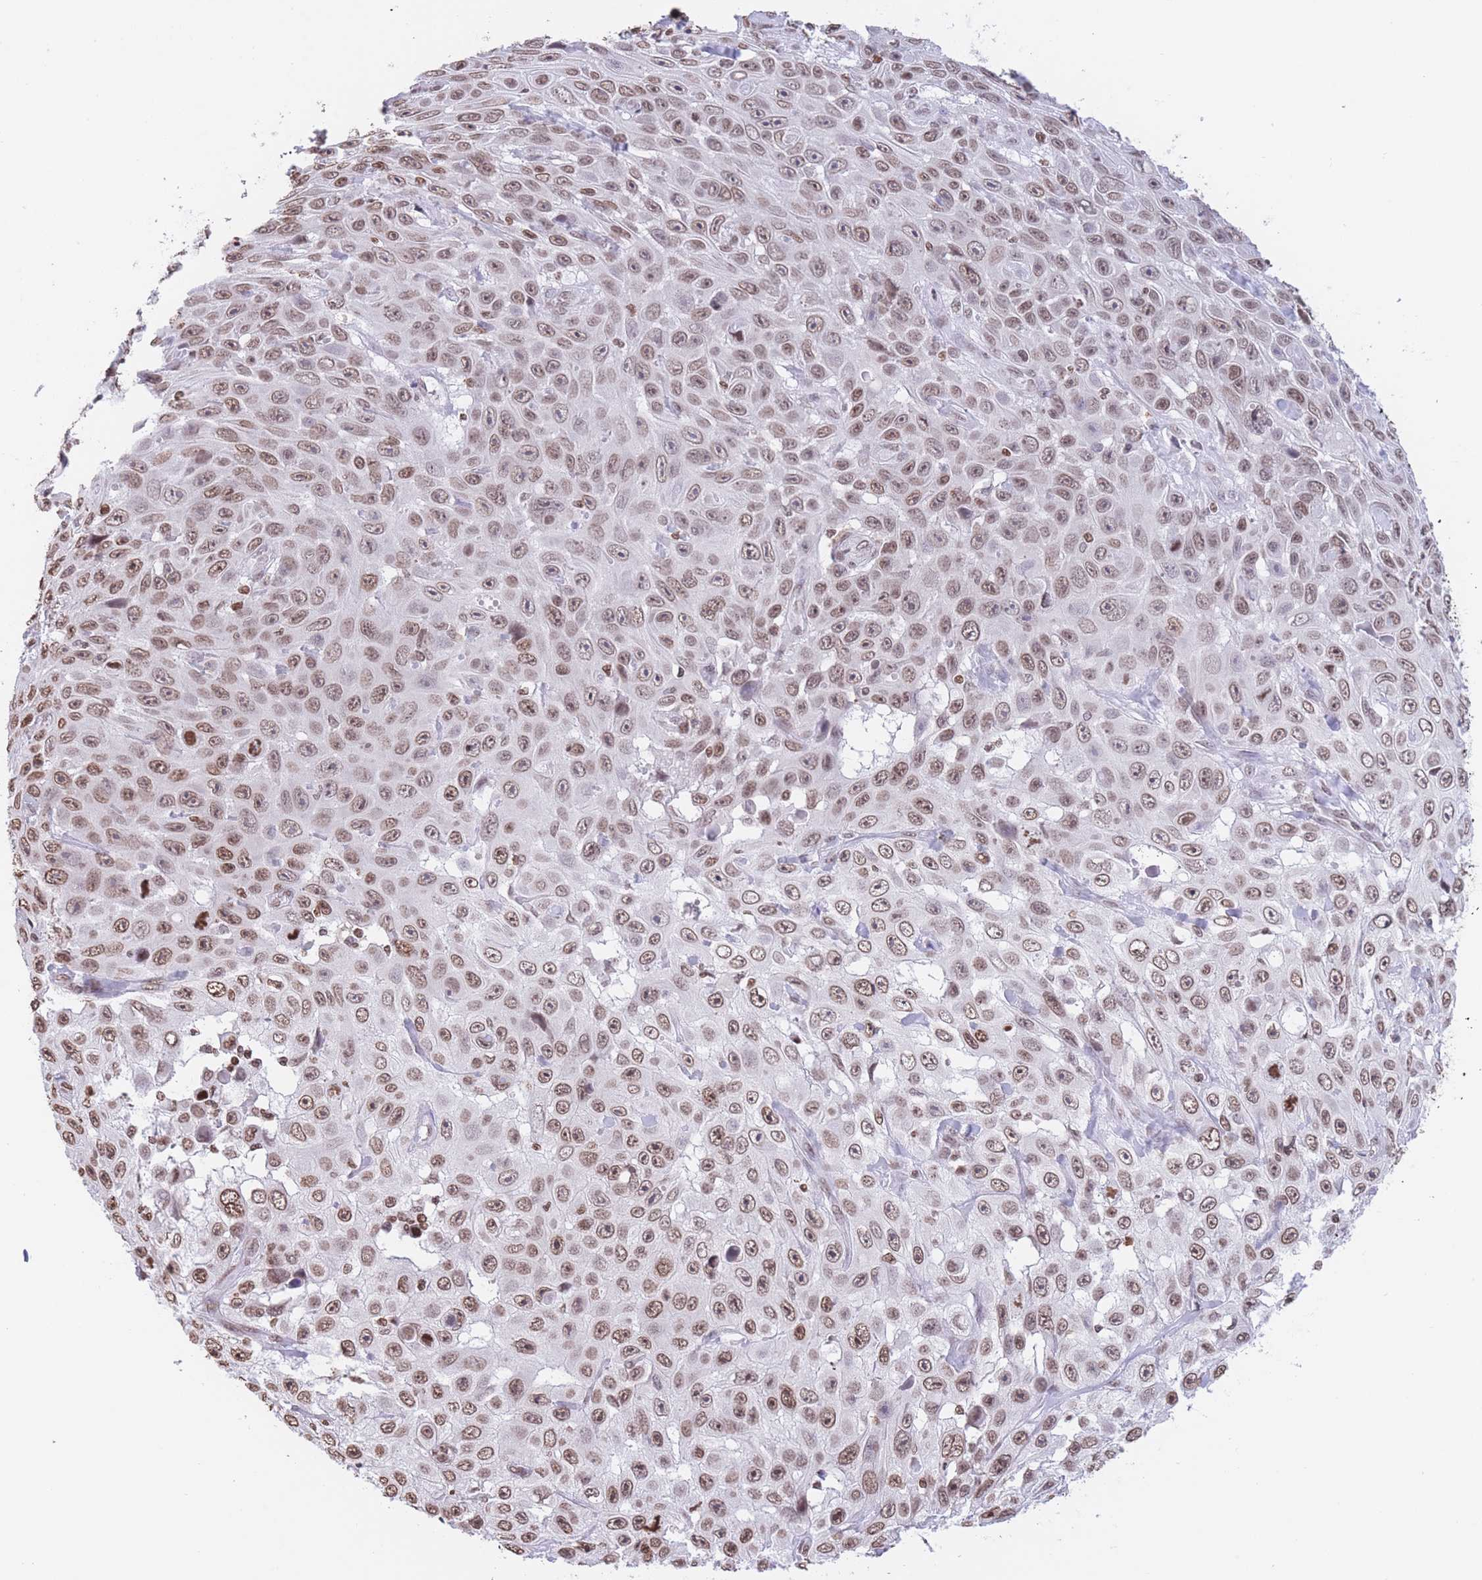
{"staining": {"intensity": "moderate", "quantity": ">75%", "location": "nuclear"}, "tissue": "skin cancer", "cell_type": "Tumor cells", "image_type": "cancer", "snomed": [{"axis": "morphology", "description": "Squamous cell carcinoma, NOS"}, {"axis": "topography", "description": "Skin"}], "caption": "This is an image of immunohistochemistry staining of squamous cell carcinoma (skin), which shows moderate positivity in the nuclear of tumor cells.", "gene": "H2BC11", "patient": {"sex": "male", "age": 82}}